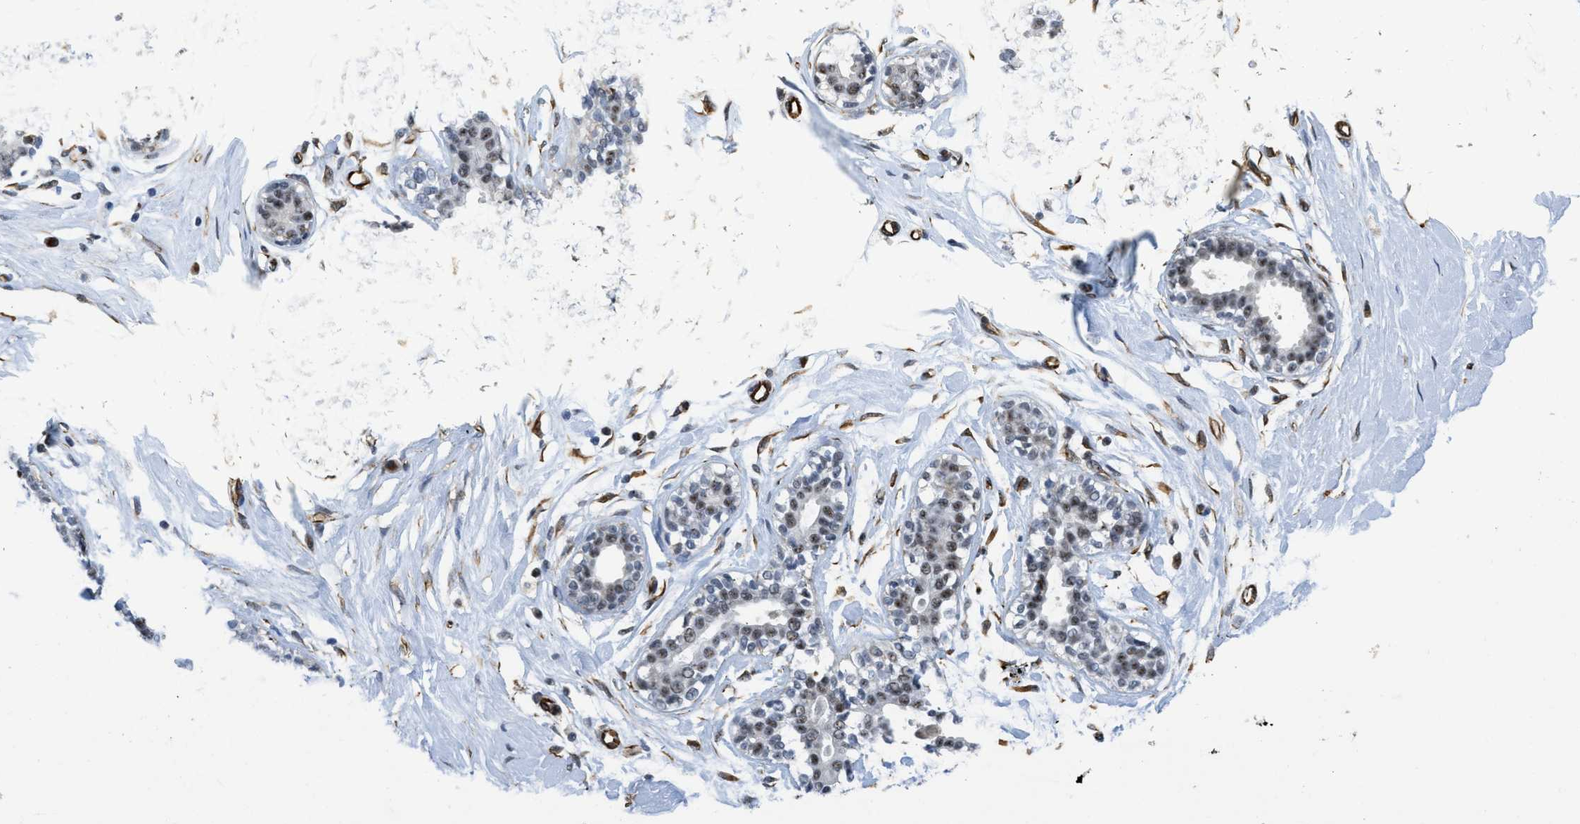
{"staining": {"intensity": "moderate", "quantity": ">75%", "location": "cytoplasmic/membranous,nuclear"}, "tissue": "breast", "cell_type": "Adipocytes", "image_type": "normal", "snomed": [{"axis": "morphology", "description": "Normal tissue, NOS"}, {"axis": "topography", "description": "Breast"}], "caption": "IHC (DAB (3,3'-diaminobenzidine)) staining of benign breast reveals moderate cytoplasmic/membranous,nuclear protein expression in approximately >75% of adipocytes. Using DAB (brown) and hematoxylin (blue) stains, captured at high magnification using brightfield microscopy.", "gene": "LRRC8B", "patient": {"sex": "female", "age": 23}}